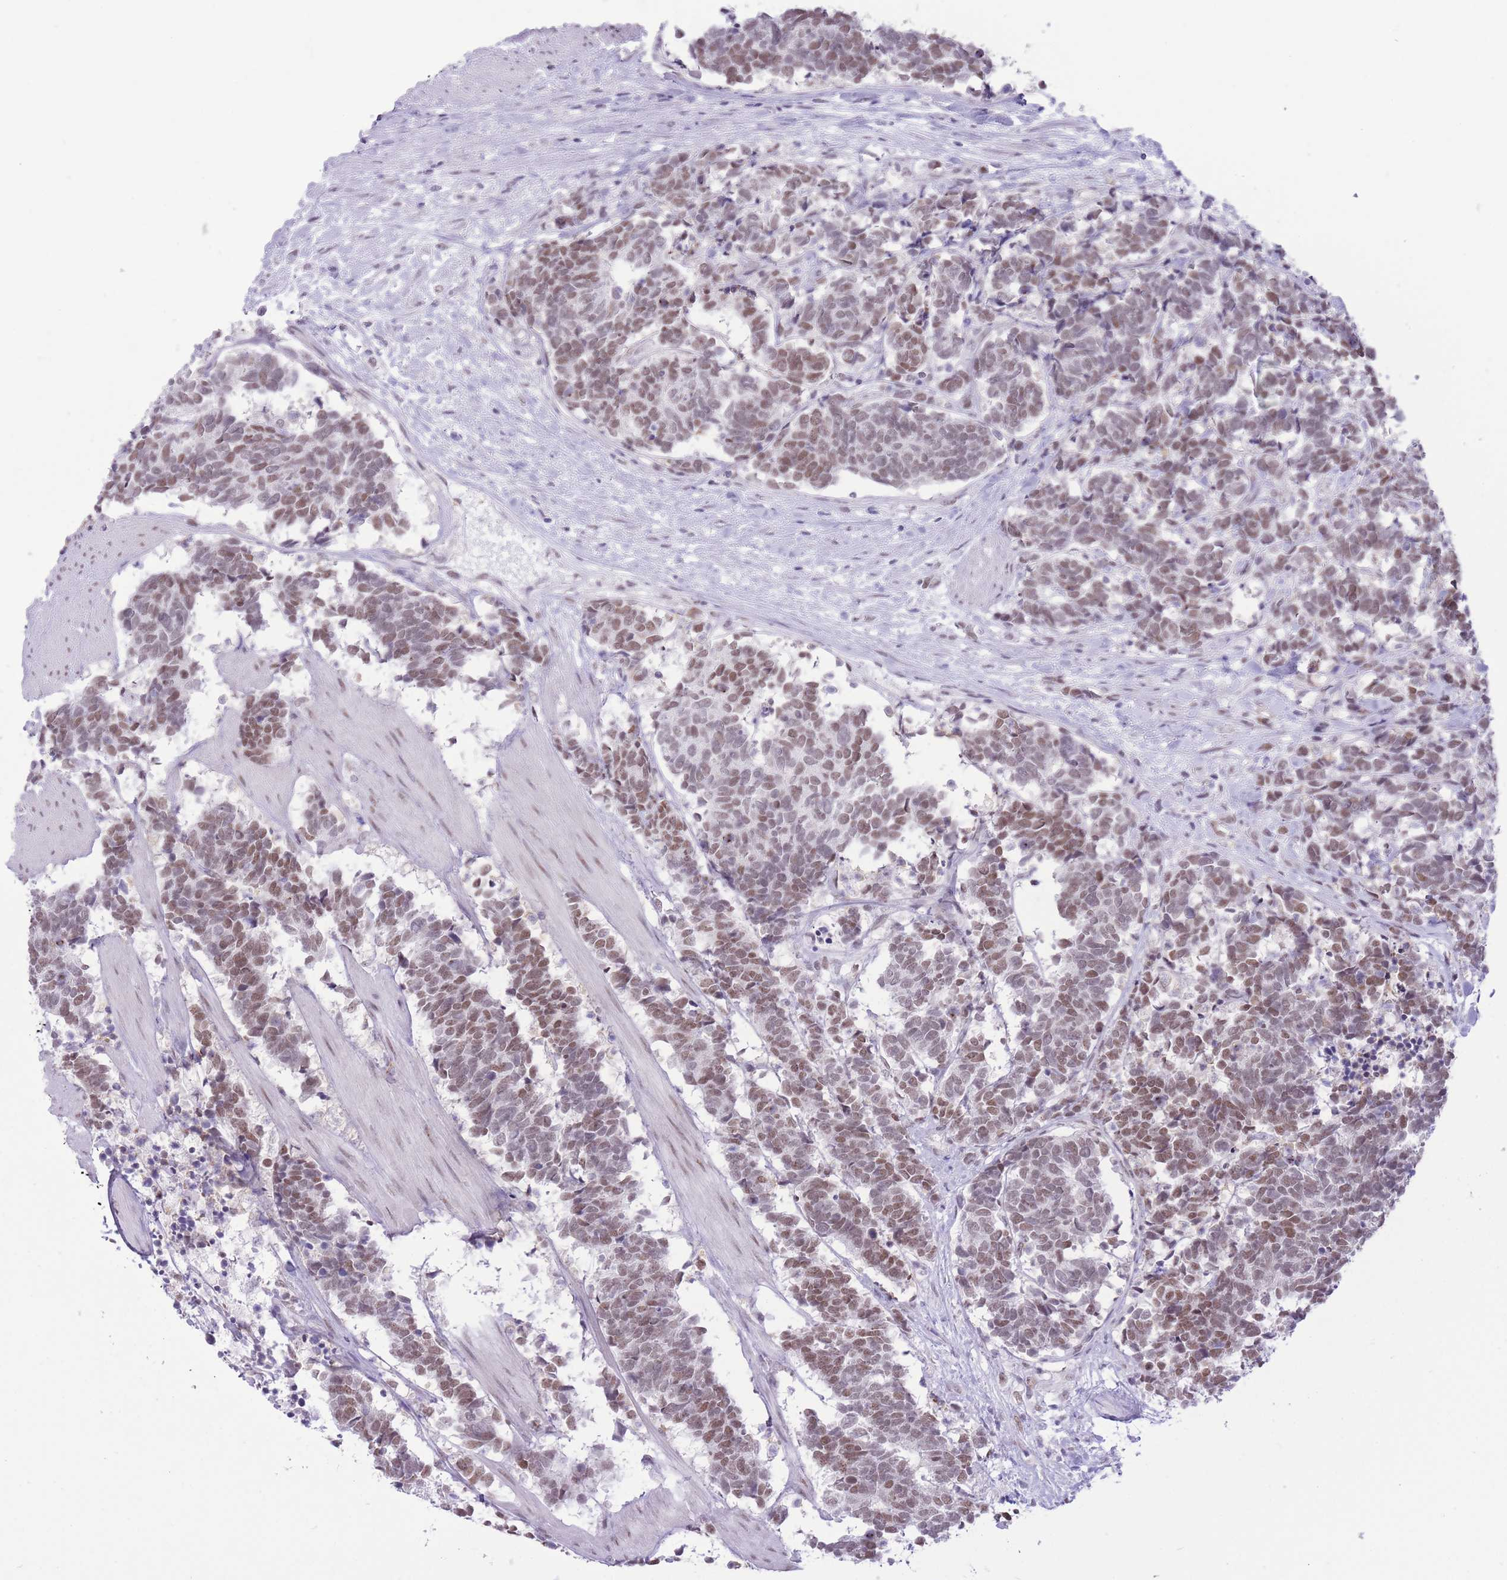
{"staining": {"intensity": "moderate", "quantity": ">75%", "location": "nuclear"}, "tissue": "carcinoid", "cell_type": "Tumor cells", "image_type": "cancer", "snomed": [{"axis": "morphology", "description": "Carcinoma, NOS"}, {"axis": "morphology", "description": "Carcinoid, malignant, NOS"}, {"axis": "topography", "description": "Prostate"}], "caption": "Moderate nuclear protein positivity is appreciated in about >75% of tumor cells in carcinoid.", "gene": "ZBED5", "patient": {"sex": "male", "age": 57}}